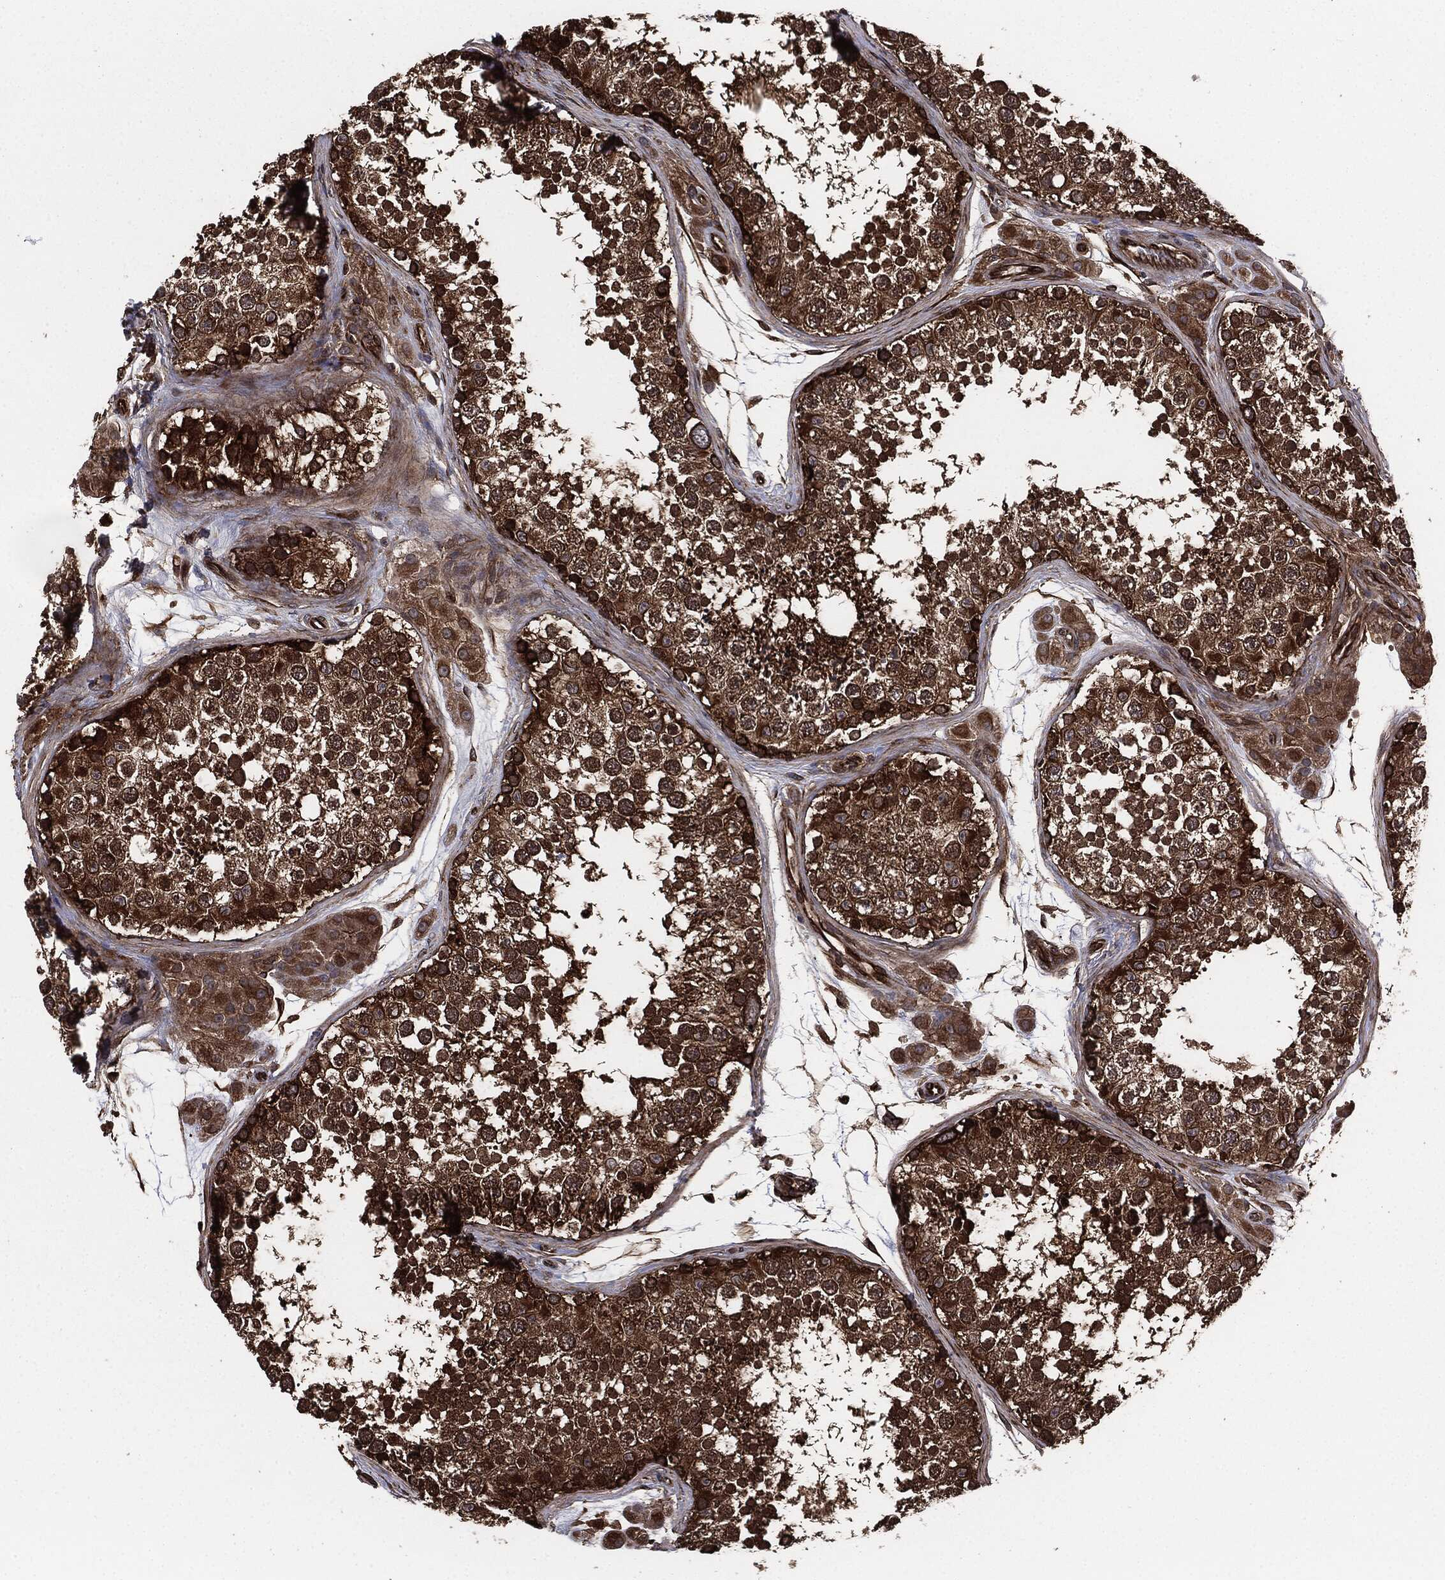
{"staining": {"intensity": "strong", "quantity": ">75%", "location": "cytoplasmic/membranous"}, "tissue": "testis", "cell_type": "Cells in seminiferous ducts", "image_type": "normal", "snomed": [{"axis": "morphology", "description": "Normal tissue, NOS"}, {"axis": "topography", "description": "Testis"}], "caption": "Immunohistochemistry (IHC) photomicrograph of benign testis stained for a protein (brown), which exhibits high levels of strong cytoplasmic/membranous positivity in approximately >75% of cells in seminiferous ducts.", "gene": "RAP1GDS1", "patient": {"sex": "male", "age": 41}}